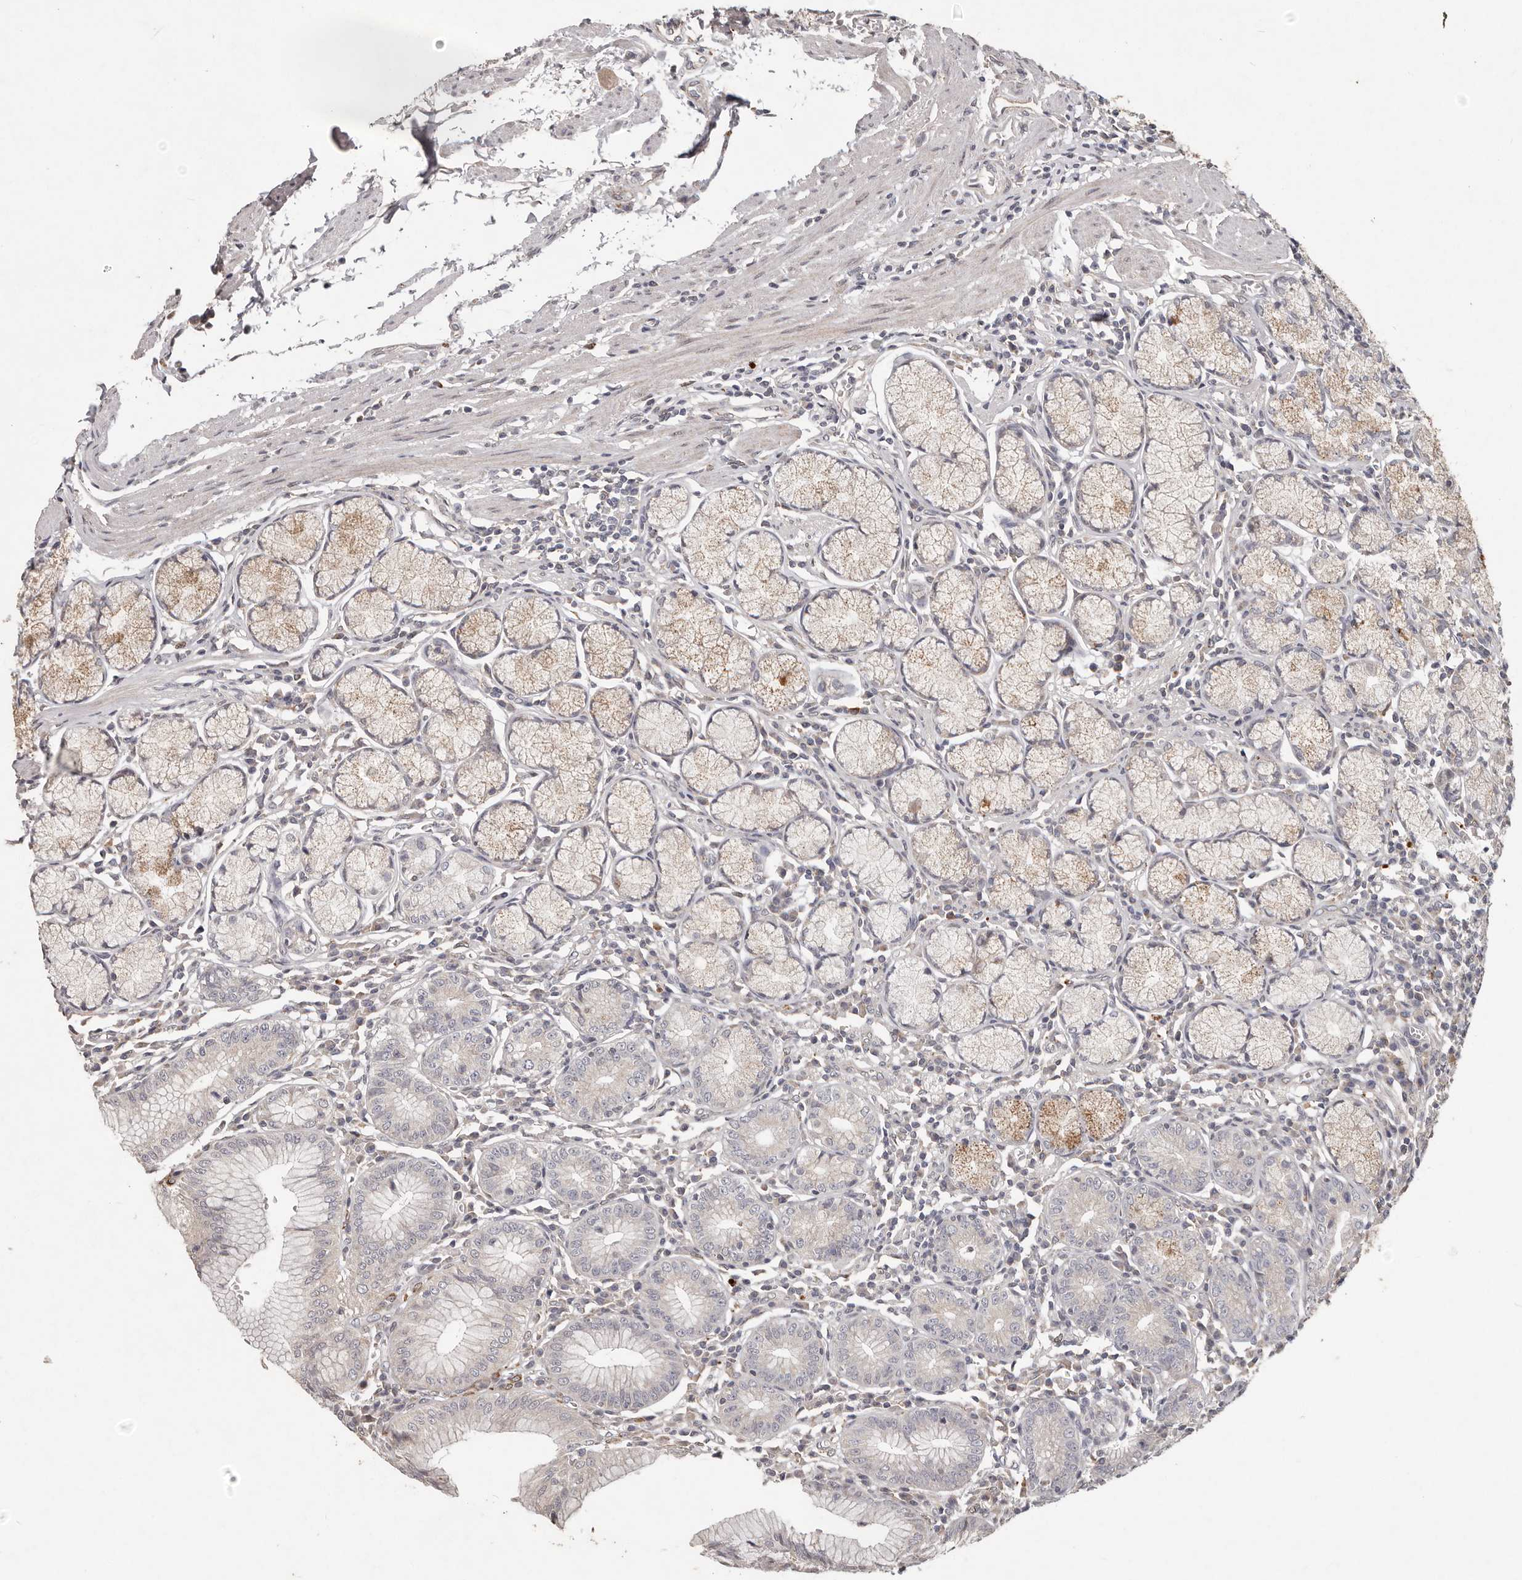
{"staining": {"intensity": "moderate", "quantity": "<25%", "location": "cytoplasmic/membranous"}, "tissue": "stomach", "cell_type": "Glandular cells", "image_type": "normal", "snomed": [{"axis": "morphology", "description": "Normal tissue, NOS"}, {"axis": "topography", "description": "Stomach"}], "caption": "This histopathology image reveals unremarkable stomach stained with immunohistochemistry (IHC) to label a protein in brown. The cytoplasmic/membranous of glandular cells show moderate positivity for the protein. Nuclei are counter-stained blue.", "gene": "PLOD2", "patient": {"sex": "male", "age": 55}}